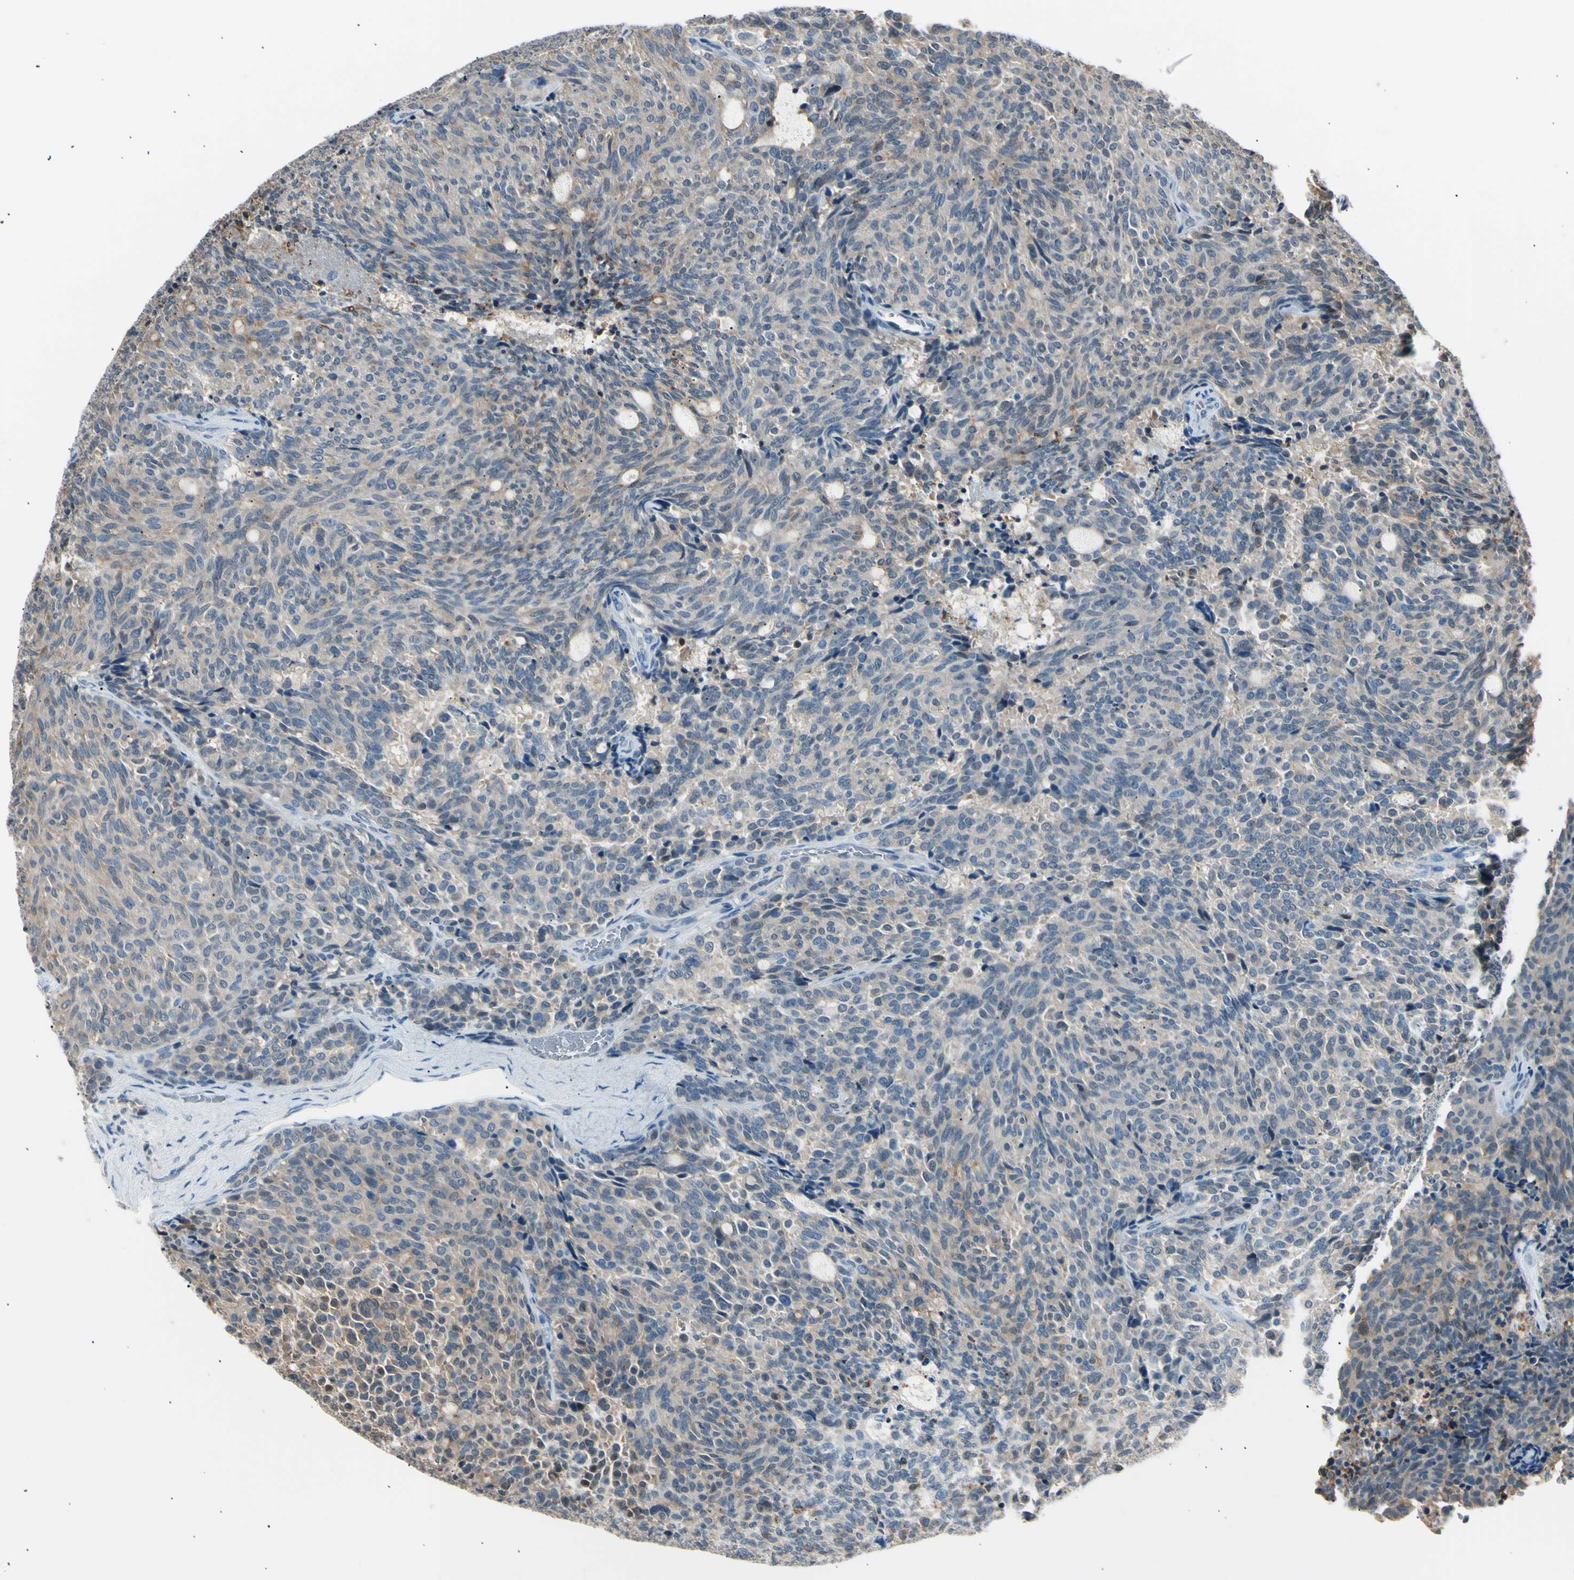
{"staining": {"intensity": "weak", "quantity": ">75%", "location": "cytoplasmic/membranous"}, "tissue": "carcinoid", "cell_type": "Tumor cells", "image_type": "cancer", "snomed": [{"axis": "morphology", "description": "Carcinoid, malignant, NOS"}, {"axis": "topography", "description": "Pancreas"}], "caption": "Protein positivity by IHC shows weak cytoplasmic/membranous positivity in approximately >75% of tumor cells in malignant carcinoid.", "gene": "LHPP", "patient": {"sex": "female", "age": 54}}